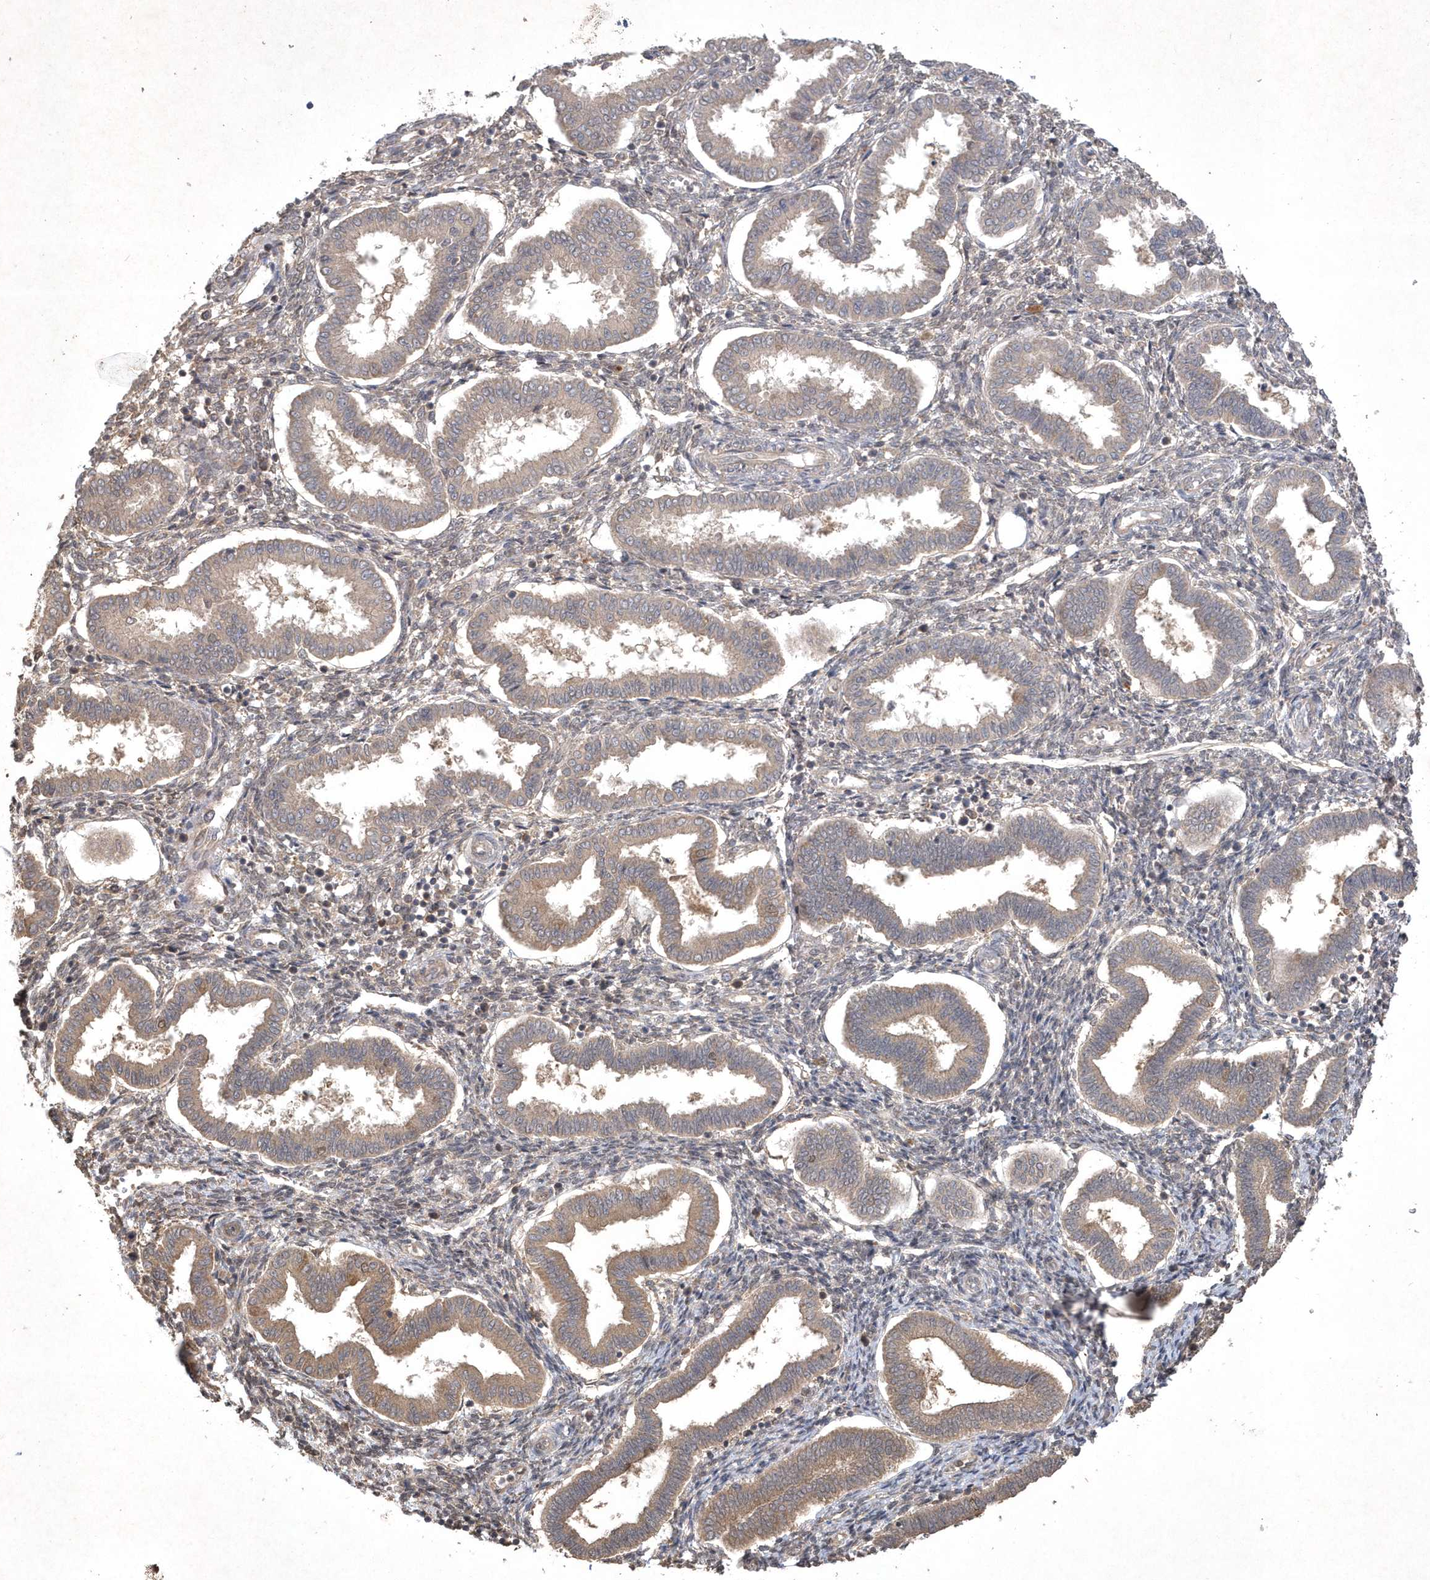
{"staining": {"intensity": "weak", "quantity": "<25%", "location": "cytoplasmic/membranous"}, "tissue": "endometrium", "cell_type": "Cells in endometrial stroma", "image_type": "normal", "snomed": [{"axis": "morphology", "description": "Normal tissue, NOS"}, {"axis": "topography", "description": "Endometrium"}], "caption": "High power microscopy image of an immunohistochemistry (IHC) image of normal endometrium, revealing no significant positivity in cells in endometrial stroma. Nuclei are stained in blue.", "gene": "AKR7A2", "patient": {"sex": "female", "age": 24}}